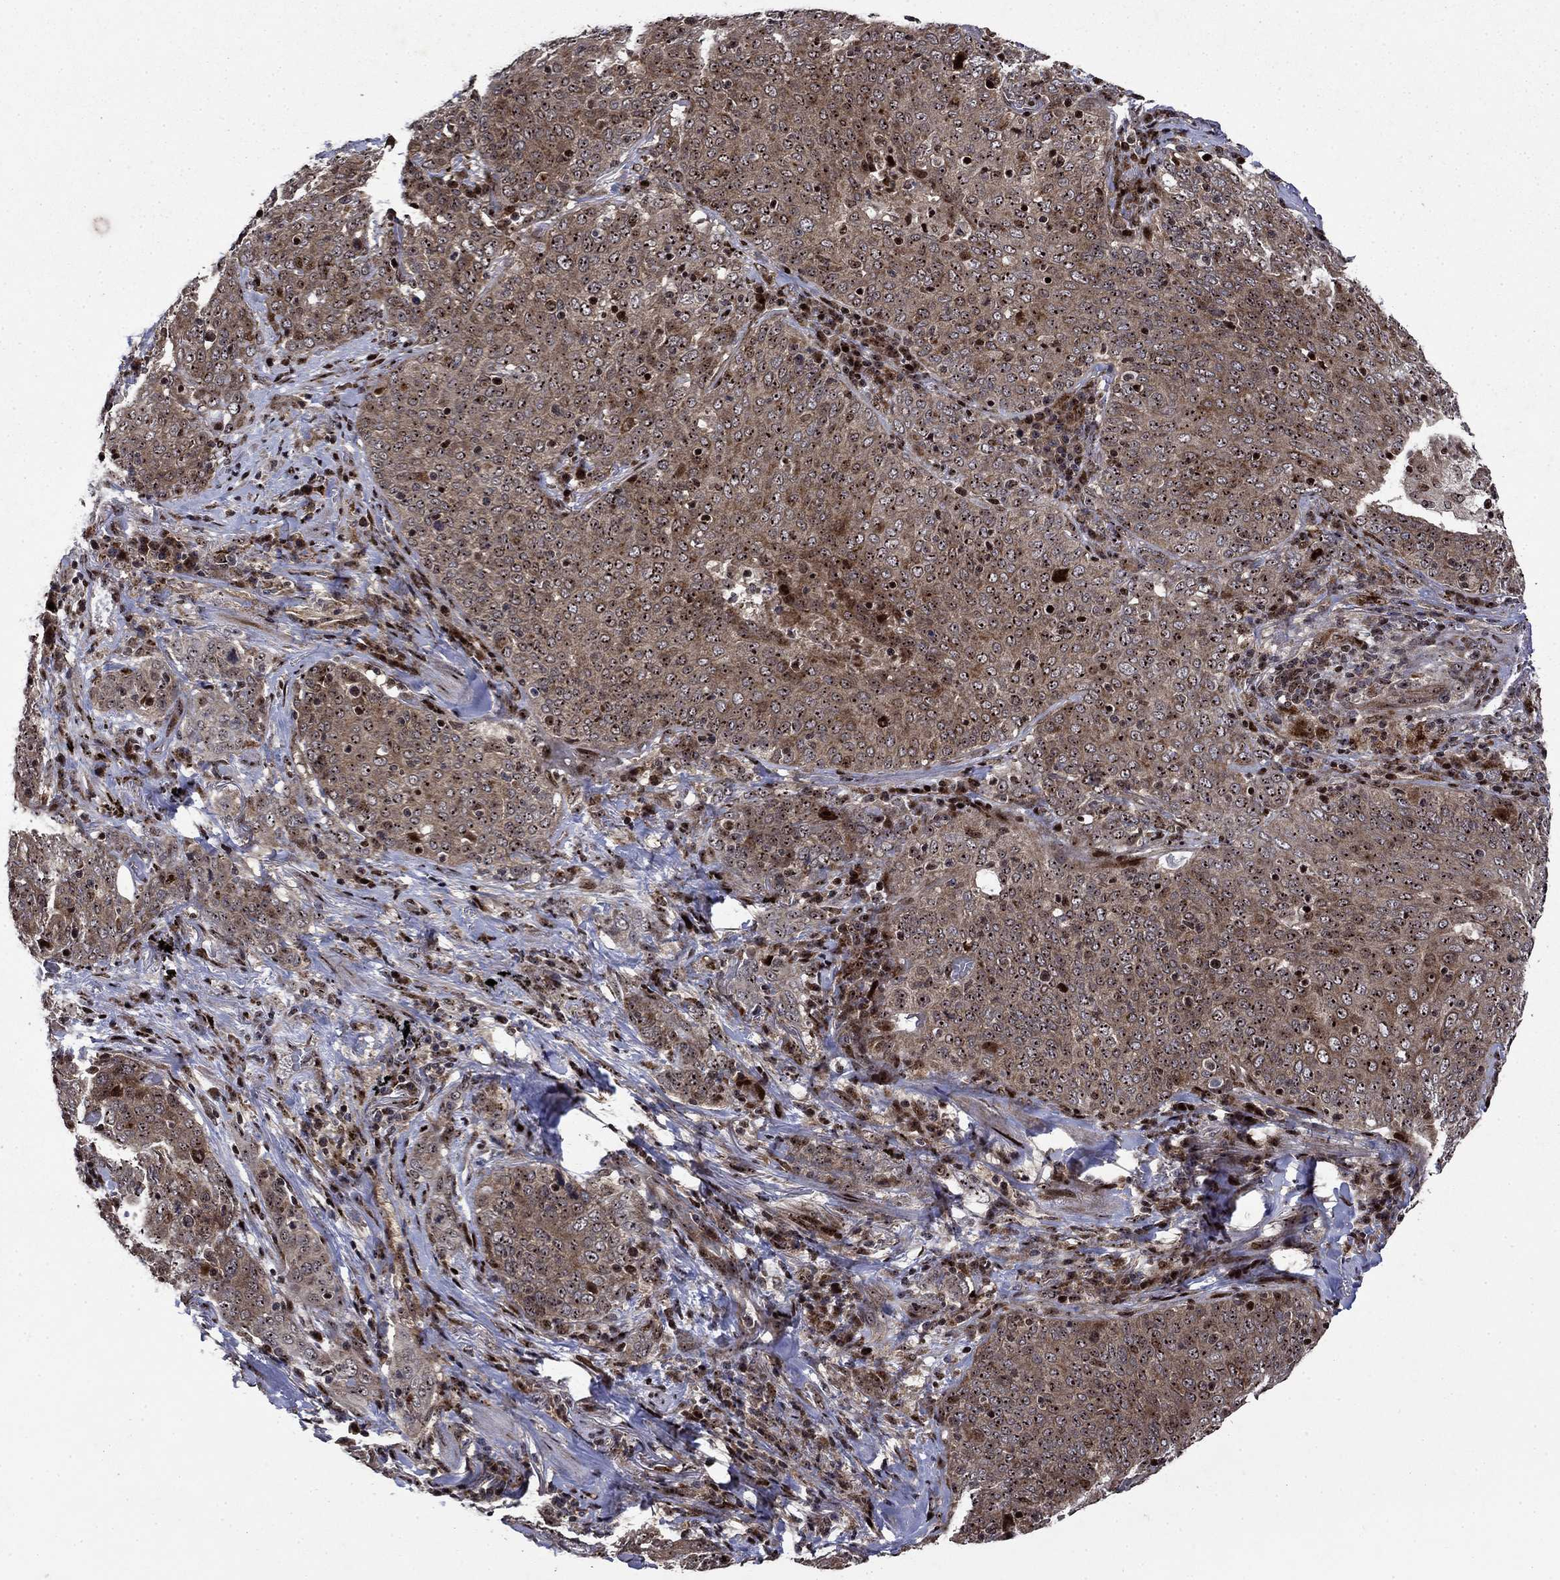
{"staining": {"intensity": "moderate", "quantity": ">75%", "location": "cytoplasmic/membranous,nuclear"}, "tissue": "lung cancer", "cell_type": "Tumor cells", "image_type": "cancer", "snomed": [{"axis": "morphology", "description": "Squamous cell carcinoma, NOS"}, {"axis": "topography", "description": "Lung"}], "caption": "Immunohistochemistry (IHC) of lung cancer (squamous cell carcinoma) shows medium levels of moderate cytoplasmic/membranous and nuclear staining in about >75% of tumor cells. The staining was performed using DAB to visualize the protein expression in brown, while the nuclei were stained in blue with hematoxylin (Magnification: 20x).", "gene": "AGTPBP1", "patient": {"sex": "male", "age": 82}}